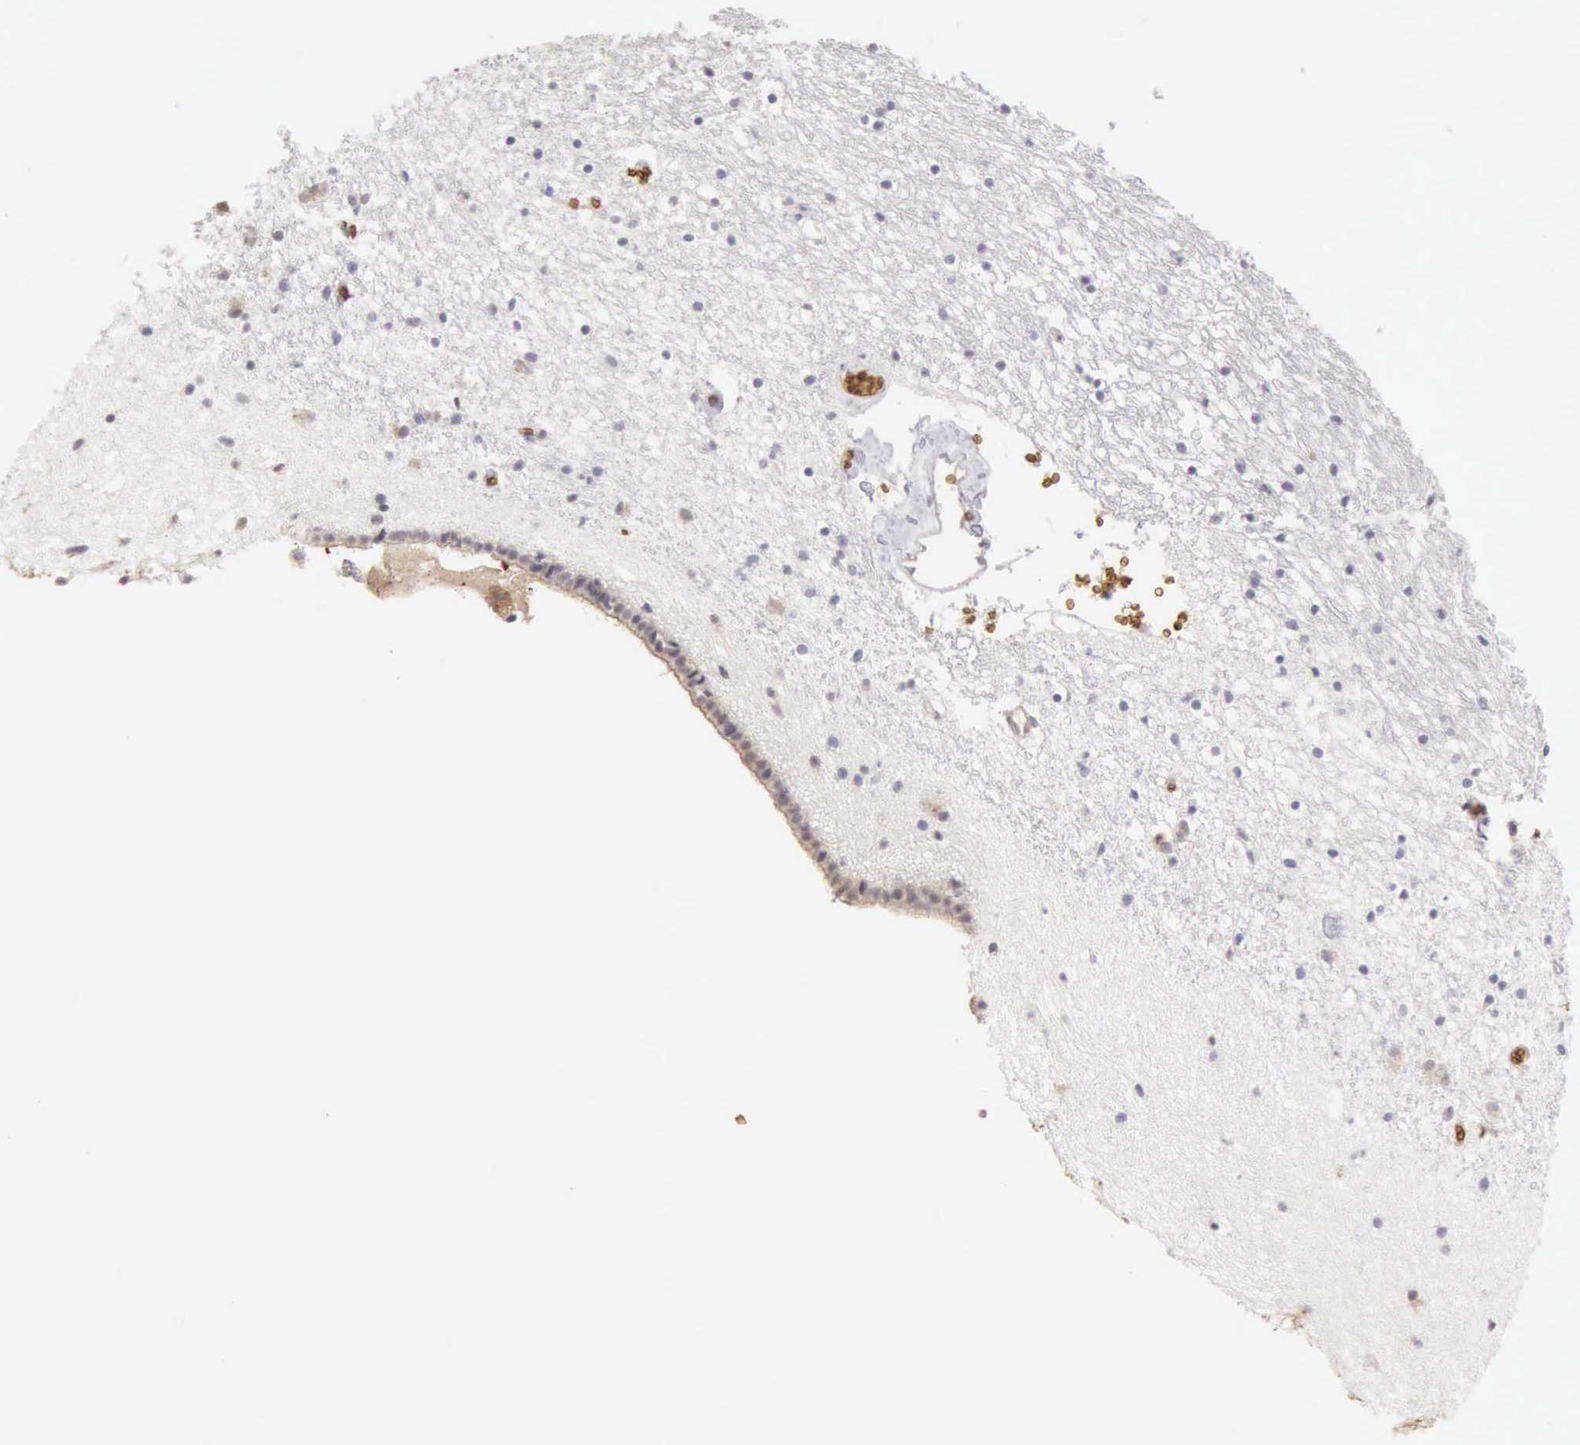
{"staining": {"intensity": "negative", "quantity": "none", "location": "none"}, "tissue": "caudate", "cell_type": "Glial cells", "image_type": "normal", "snomed": [{"axis": "morphology", "description": "Normal tissue, NOS"}, {"axis": "topography", "description": "Lateral ventricle wall"}], "caption": "Immunohistochemistry (IHC) photomicrograph of benign human caudate stained for a protein (brown), which displays no positivity in glial cells.", "gene": "CFI", "patient": {"sex": "male", "age": 45}}